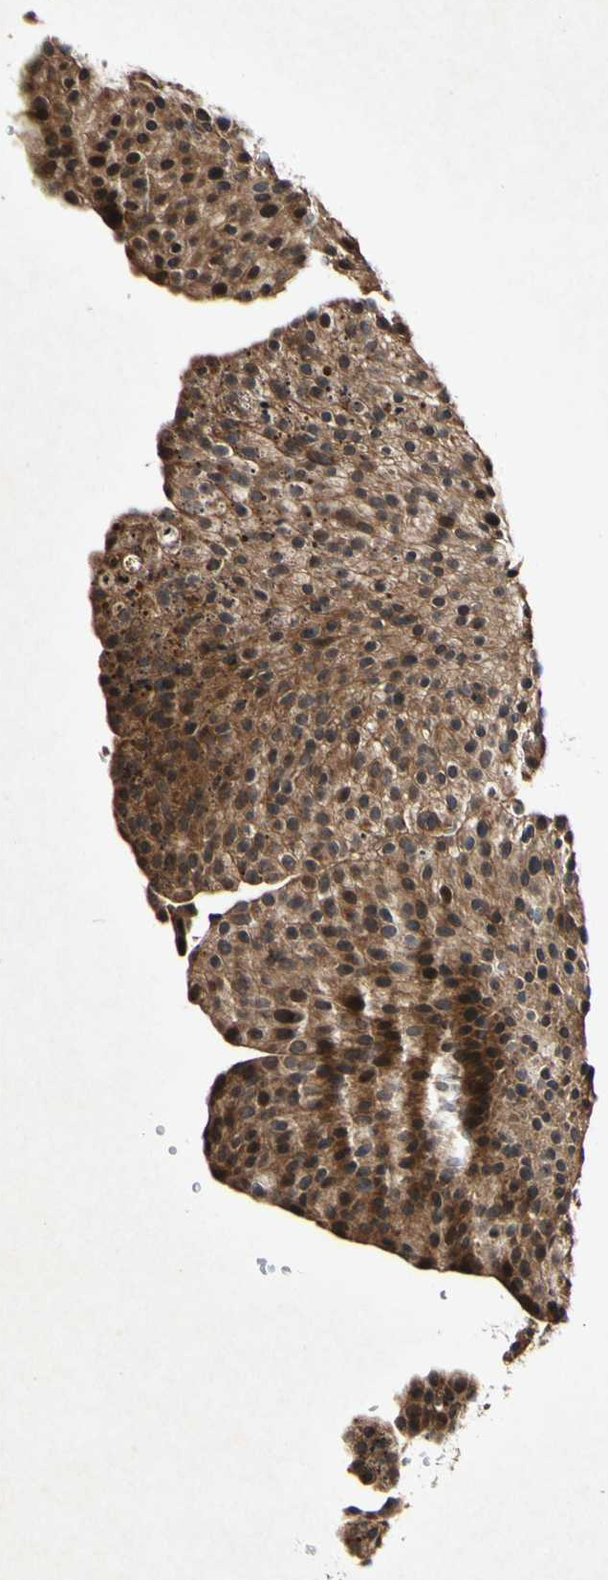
{"staining": {"intensity": "moderate", "quantity": ">75%", "location": "cytoplasmic/membranous,nuclear"}, "tissue": "urothelial cancer", "cell_type": "Tumor cells", "image_type": "cancer", "snomed": [{"axis": "morphology", "description": "Urothelial carcinoma, Low grade"}, {"axis": "topography", "description": "Smooth muscle"}, {"axis": "topography", "description": "Urinary bladder"}], "caption": "Immunohistochemistry histopathology image of neoplastic tissue: human urothelial cancer stained using IHC displays medium levels of moderate protein expression localized specifically in the cytoplasmic/membranous and nuclear of tumor cells, appearing as a cytoplasmic/membranous and nuclear brown color.", "gene": "CSNK1E", "patient": {"sex": "male", "age": 60}}